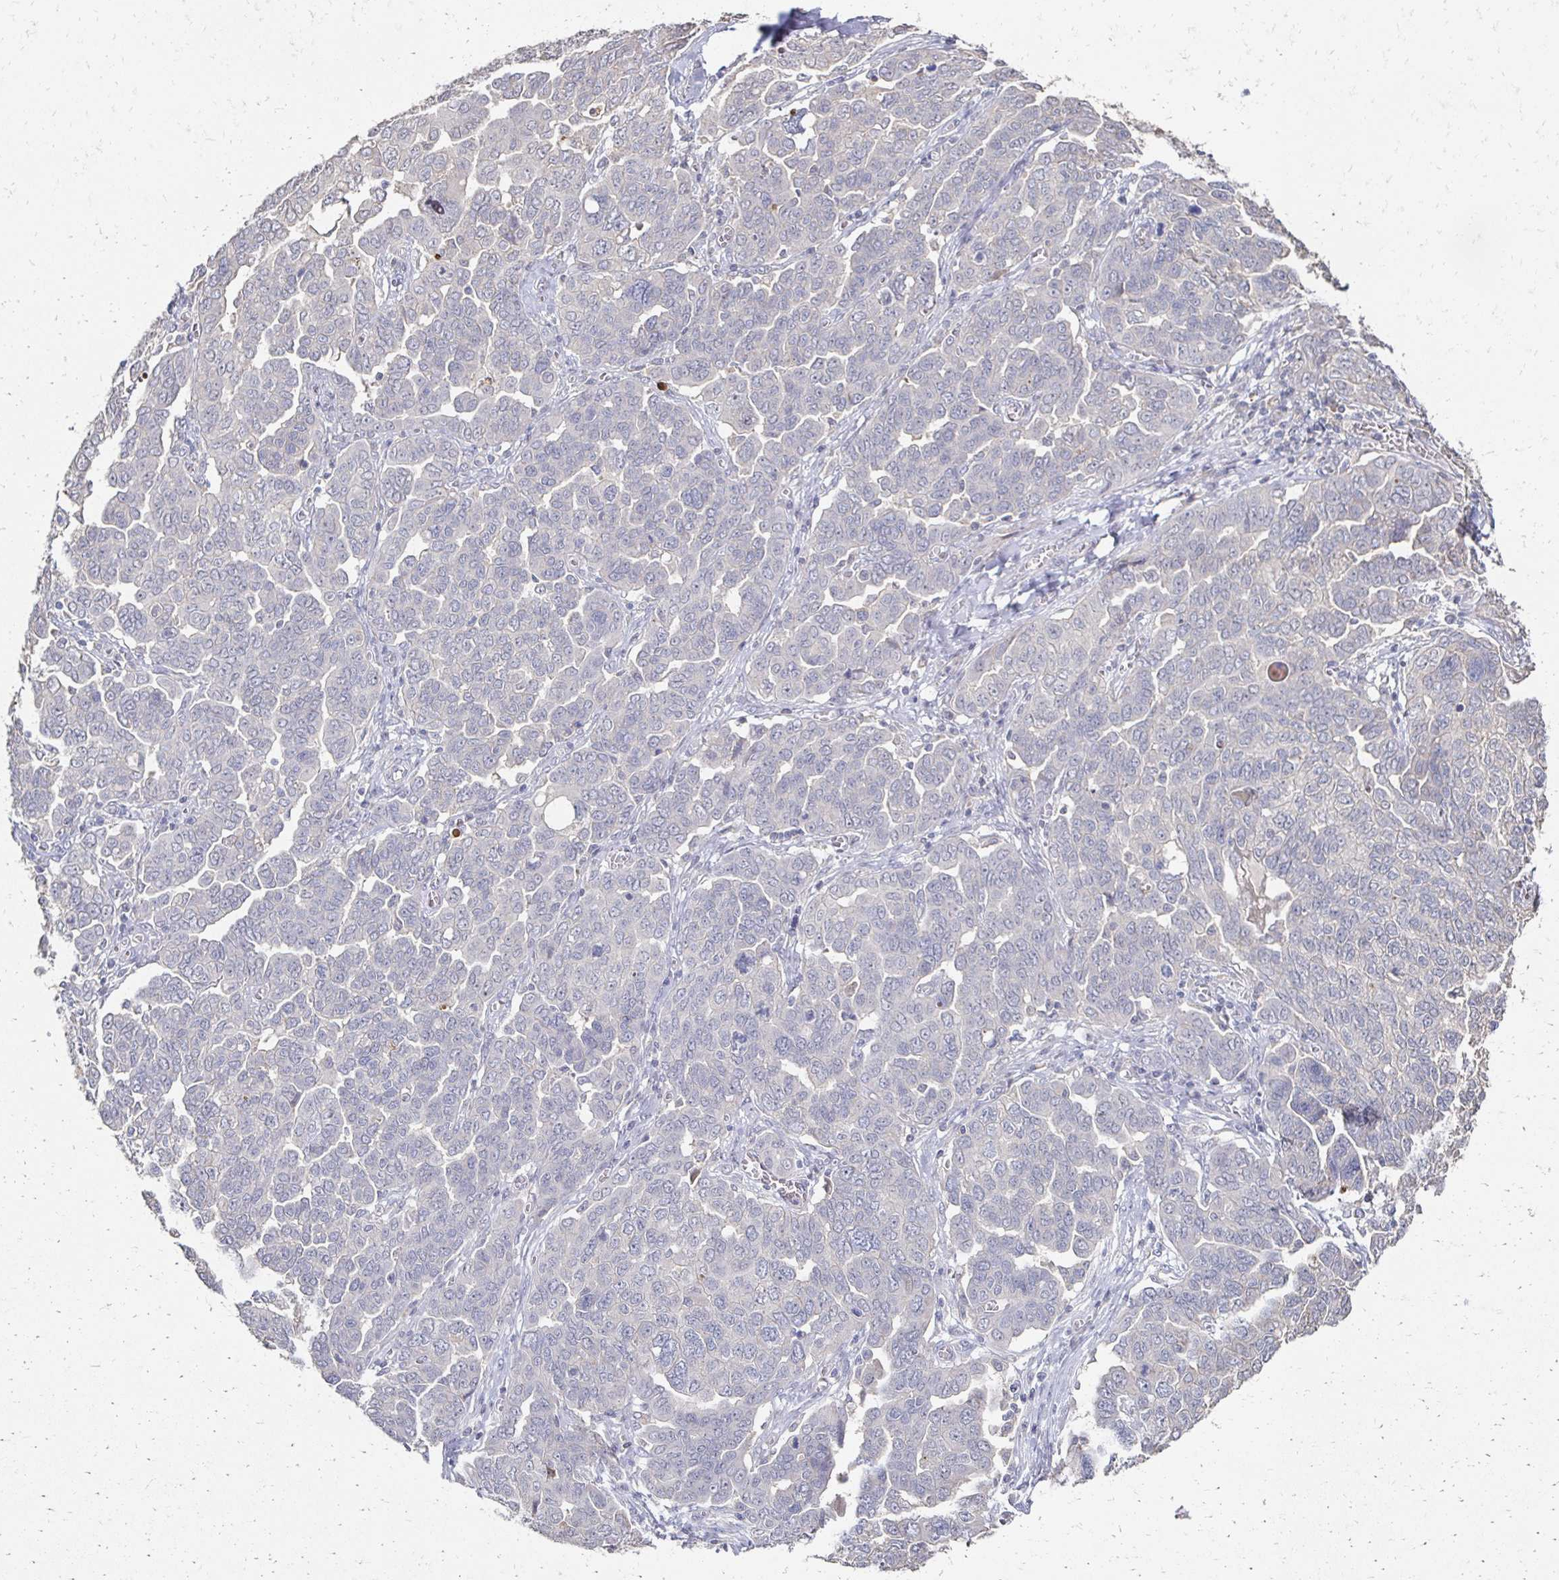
{"staining": {"intensity": "negative", "quantity": "none", "location": "none"}, "tissue": "ovarian cancer", "cell_type": "Tumor cells", "image_type": "cancer", "snomed": [{"axis": "morphology", "description": "Cystadenocarcinoma, serous, NOS"}, {"axis": "topography", "description": "Ovary"}], "caption": "A high-resolution image shows immunohistochemistry (IHC) staining of serous cystadenocarcinoma (ovarian), which shows no significant staining in tumor cells.", "gene": "ZNF727", "patient": {"sex": "female", "age": 59}}